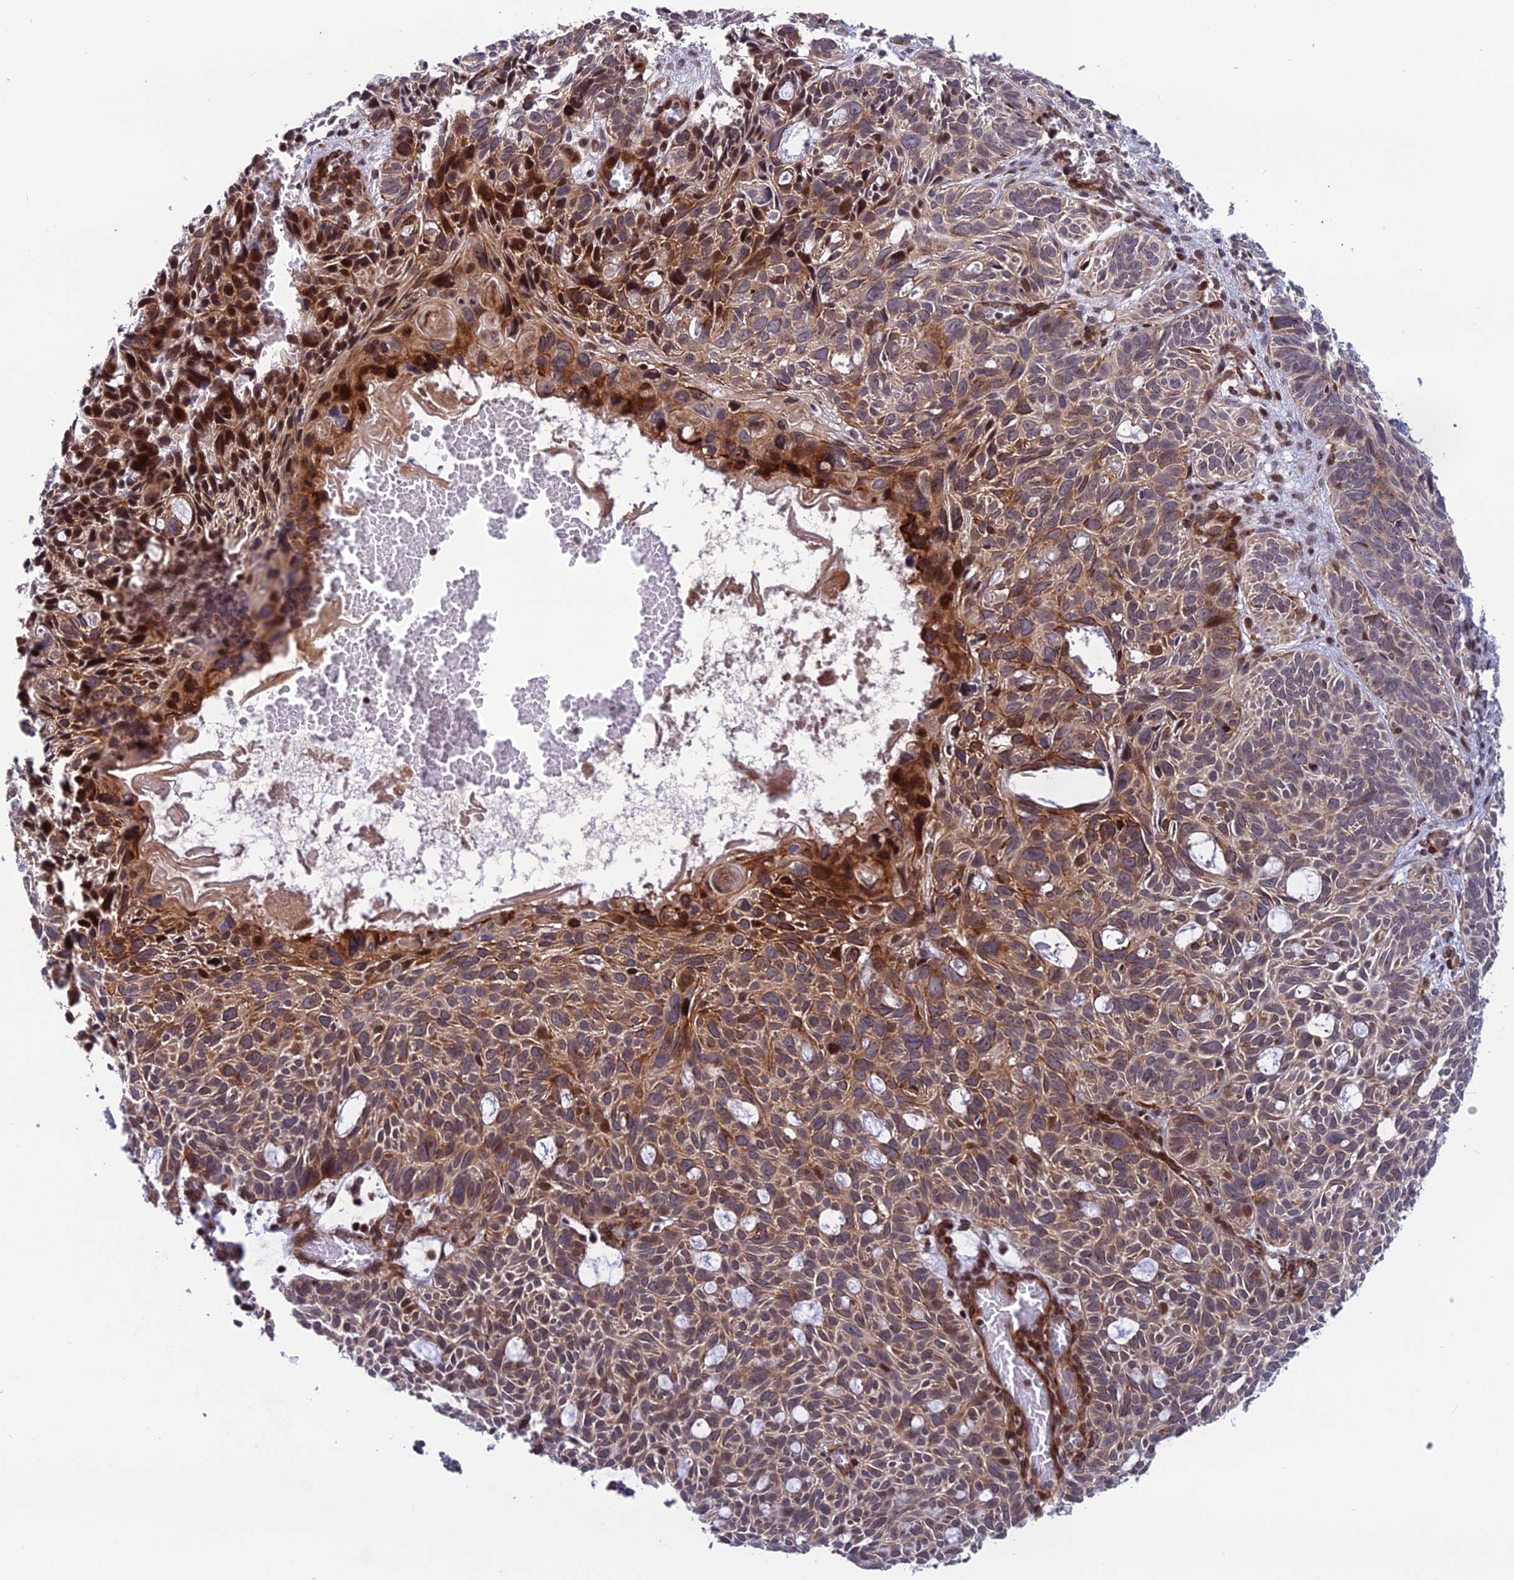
{"staining": {"intensity": "moderate", "quantity": "25%-75%", "location": "cytoplasmic/membranous,nuclear"}, "tissue": "skin cancer", "cell_type": "Tumor cells", "image_type": "cancer", "snomed": [{"axis": "morphology", "description": "Basal cell carcinoma"}, {"axis": "topography", "description": "Skin"}], "caption": "Immunohistochemistry of basal cell carcinoma (skin) reveals medium levels of moderate cytoplasmic/membranous and nuclear expression in approximately 25%-75% of tumor cells.", "gene": "SMIM7", "patient": {"sex": "male", "age": 69}}